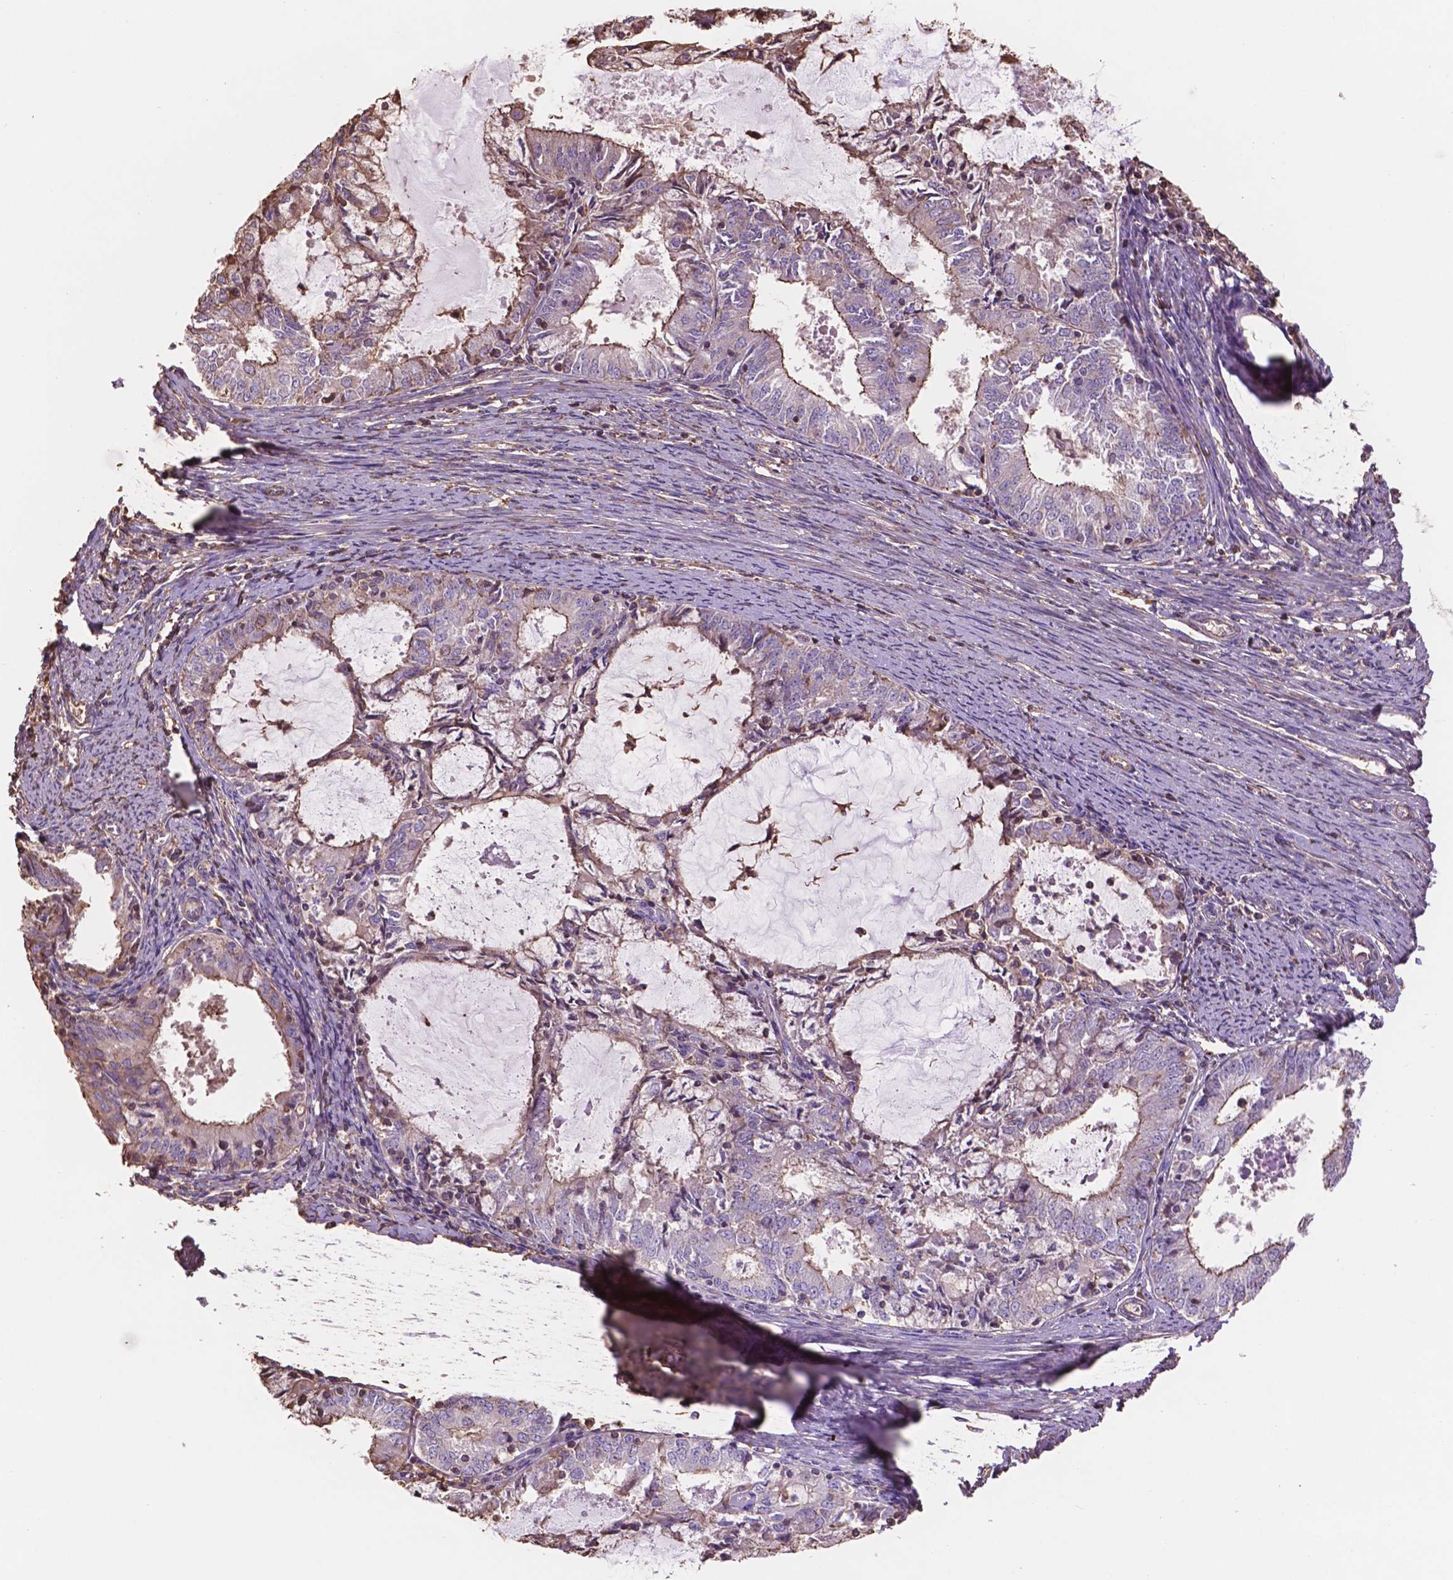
{"staining": {"intensity": "moderate", "quantity": "<25%", "location": "cytoplasmic/membranous"}, "tissue": "endometrial cancer", "cell_type": "Tumor cells", "image_type": "cancer", "snomed": [{"axis": "morphology", "description": "Adenocarcinoma, NOS"}, {"axis": "topography", "description": "Endometrium"}], "caption": "This is a micrograph of IHC staining of endometrial cancer (adenocarcinoma), which shows moderate expression in the cytoplasmic/membranous of tumor cells.", "gene": "NIPA2", "patient": {"sex": "female", "age": 57}}